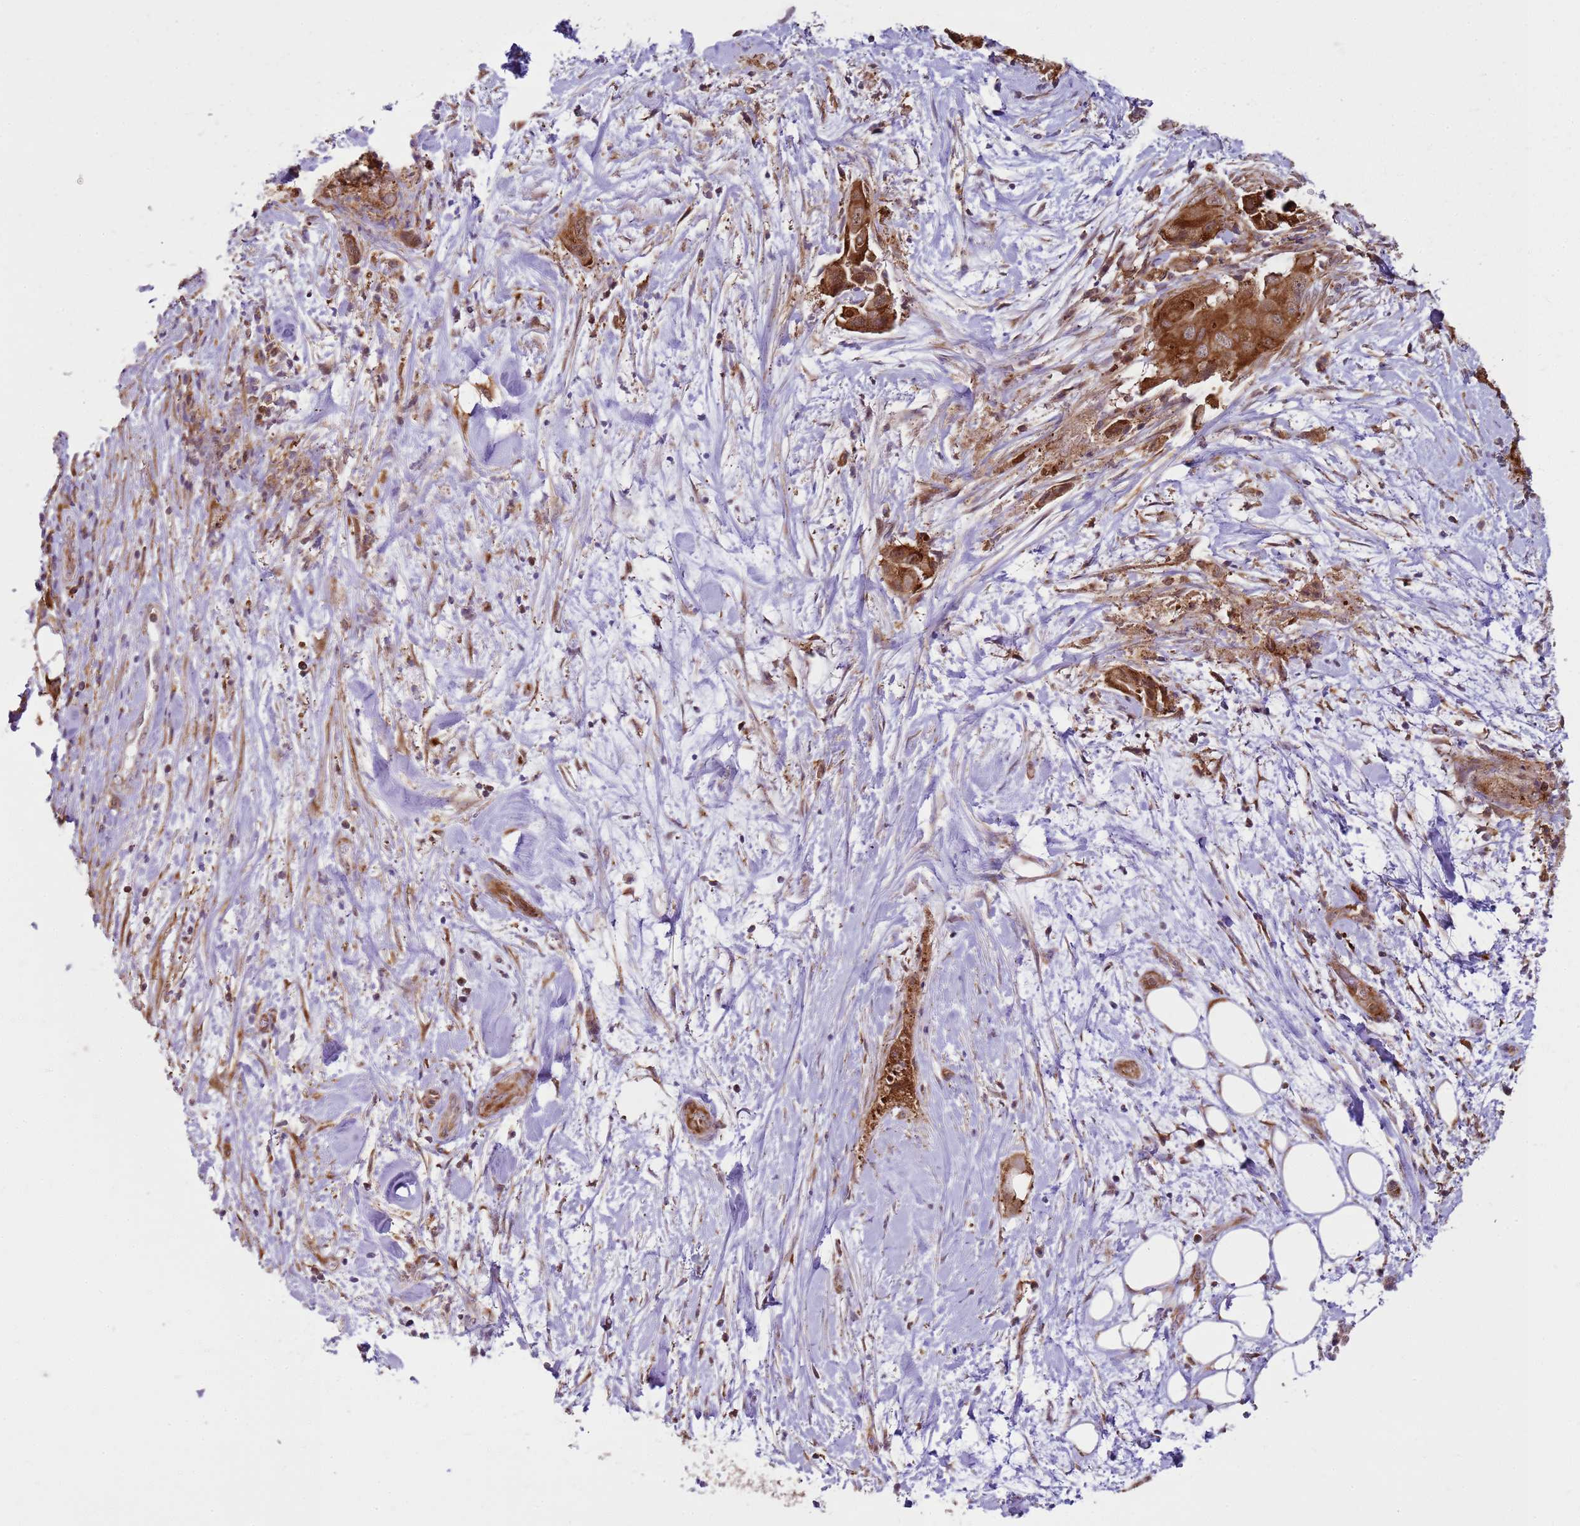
{"staining": {"intensity": "strong", "quantity": ">75%", "location": "cytoplasmic/membranous"}, "tissue": "pancreatic cancer", "cell_type": "Tumor cells", "image_type": "cancer", "snomed": [{"axis": "morphology", "description": "Adenocarcinoma, NOS"}, {"axis": "topography", "description": "Pancreas"}], "caption": "Strong cytoplasmic/membranous expression for a protein is seen in approximately >75% of tumor cells of pancreatic cancer using immunohistochemistry.", "gene": "GABRE", "patient": {"sex": "female", "age": 78}}